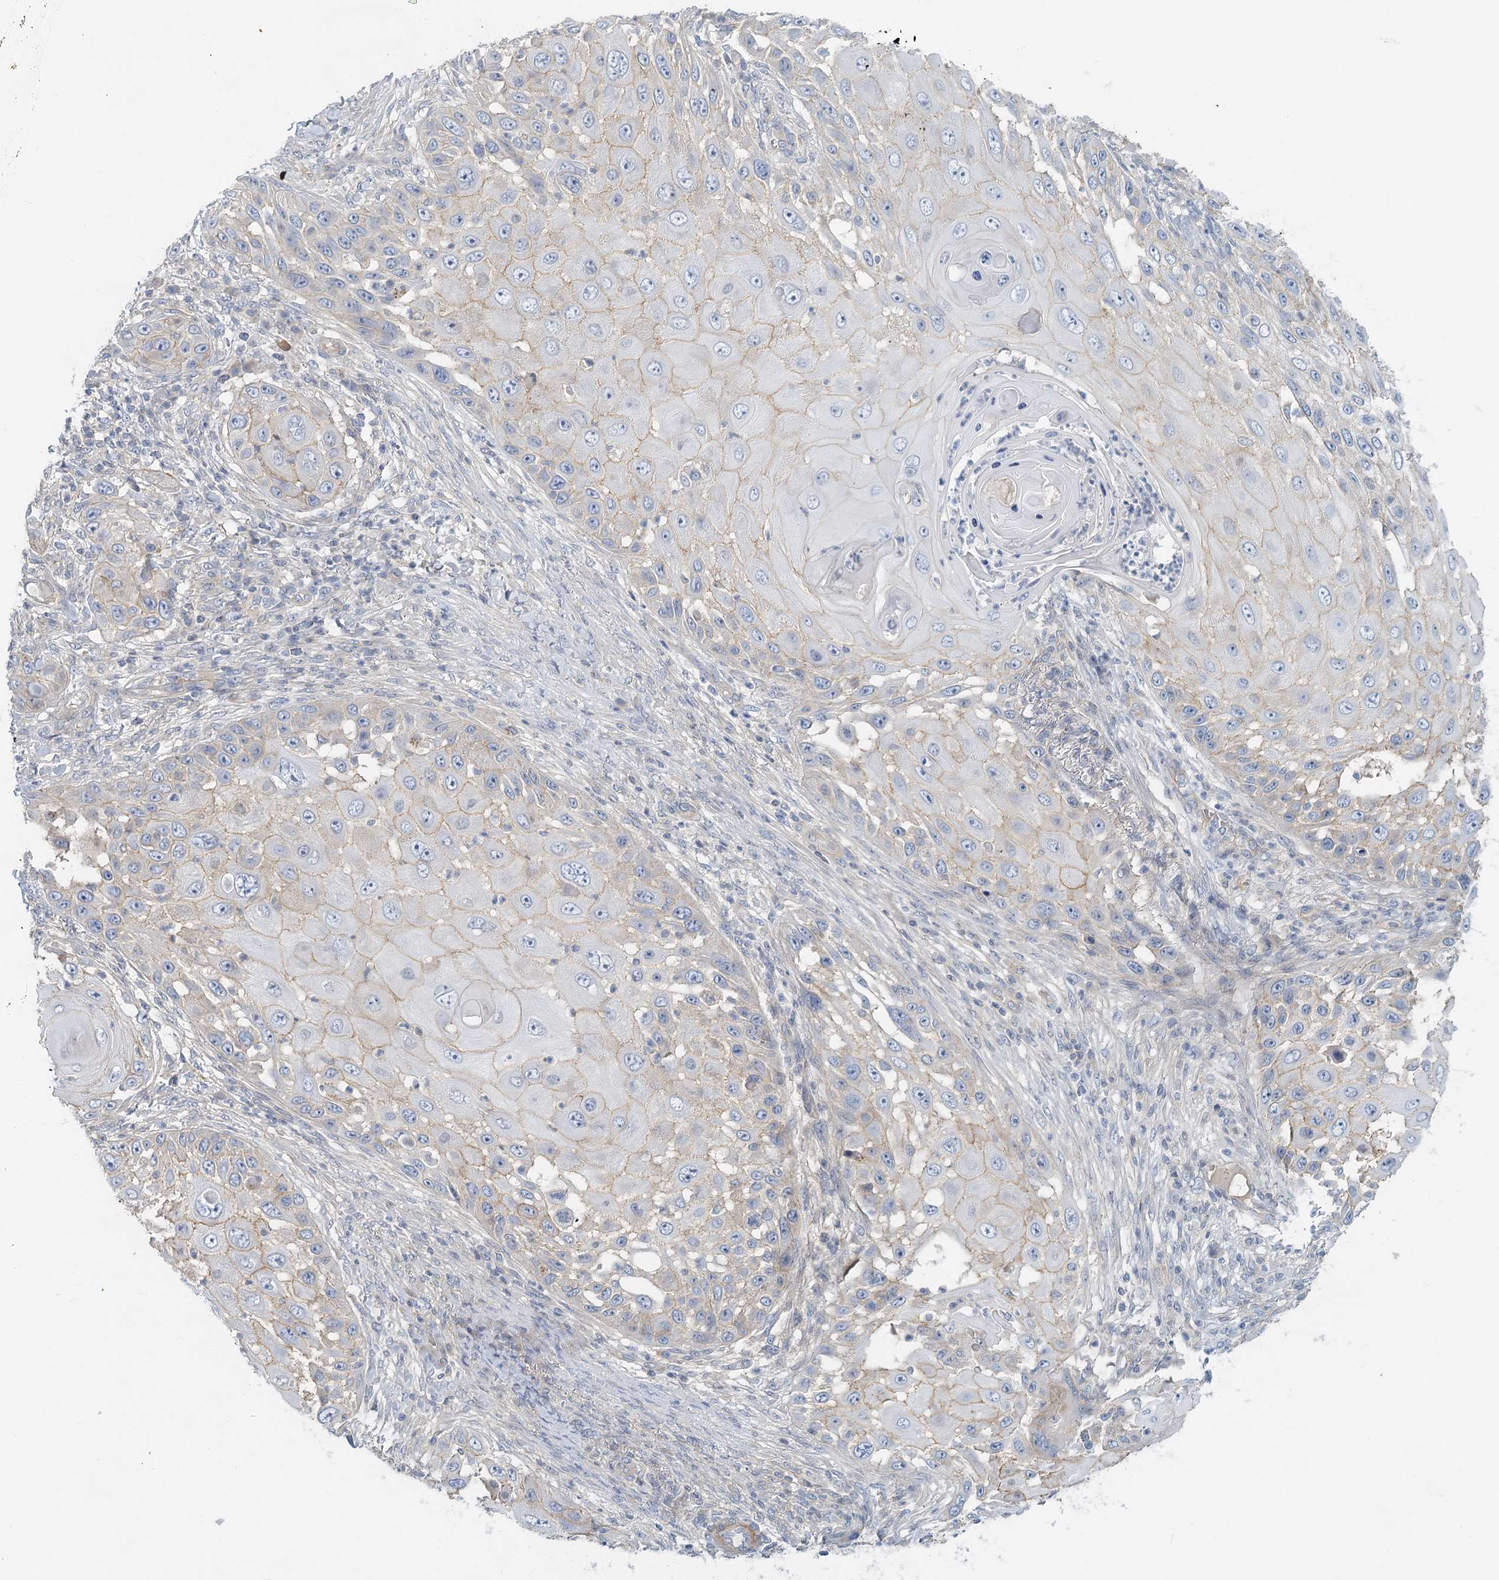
{"staining": {"intensity": "weak", "quantity": ">75%", "location": "cytoplasmic/membranous"}, "tissue": "skin cancer", "cell_type": "Tumor cells", "image_type": "cancer", "snomed": [{"axis": "morphology", "description": "Squamous cell carcinoma, NOS"}, {"axis": "topography", "description": "Skin"}], "caption": "Weak cytoplasmic/membranous positivity for a protein is identified in approximately >75% of tumor cells of skin squamous cell carcinoma using IHC.", "gene": "DNMBP", "patient": {"sex": "female", "age": 44}}